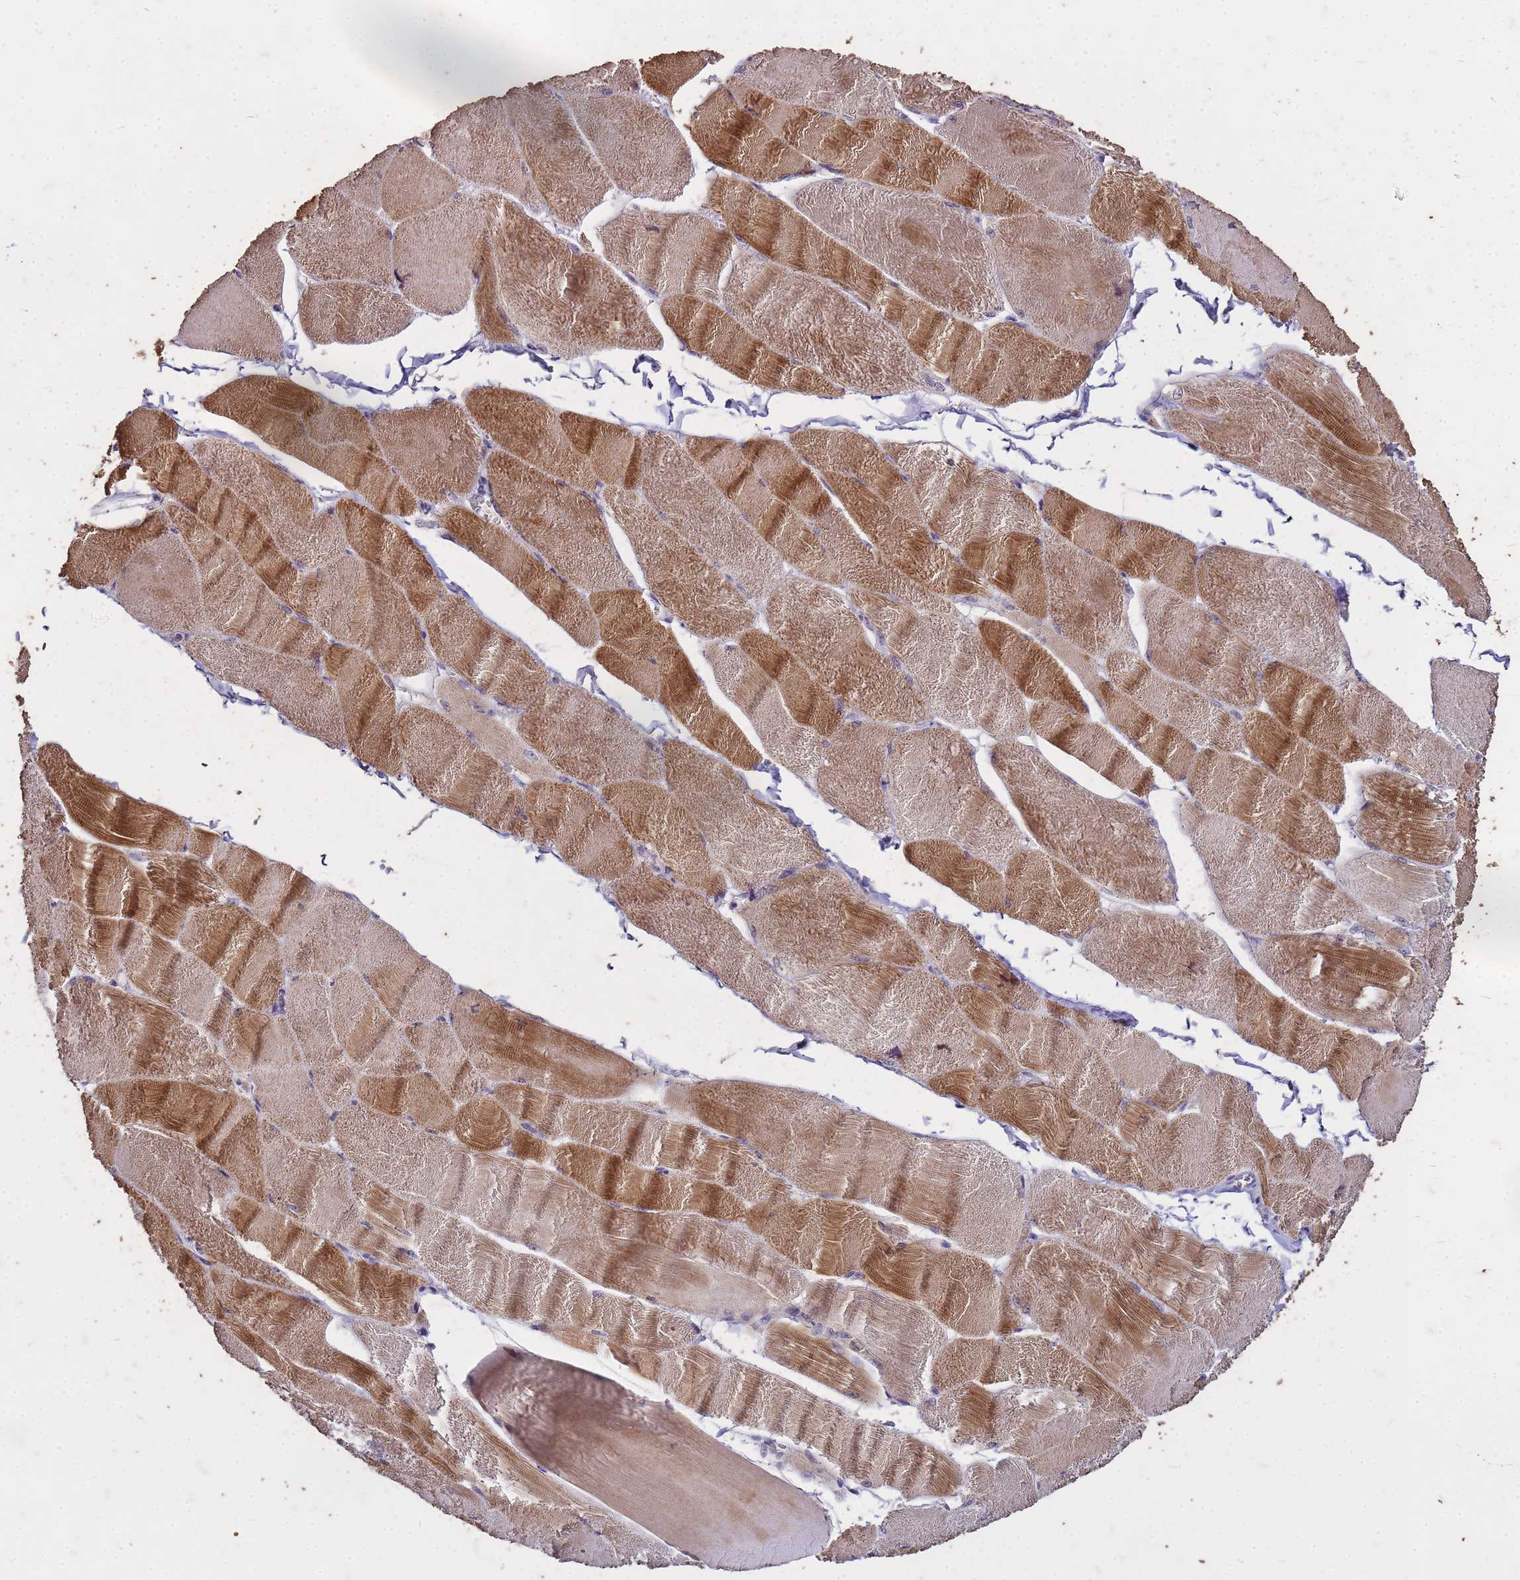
{"staining": {"intensity": "moderate", "quantity": ">75%", "location": "cytoplasmic/membranous,nuclear"}, "tissue": "skeletal muscle", "cell_type": "Myocytes", "image_type": "normal", "snomed": [{"axis": "morphology", "description": "Normal tissue, NOS"}, {"axis": "morphology", "description": "Basal cell carcinoma"}, {"axis": "topography", "description": "Skeletal muscle"}], "caption": "A brown stain labels moderate cytoplasmic/membranous,nuclear staining of a protein in myocytes of benign human skeletal muscle. The staining was performed using DAB (3,3'-diaminobenzidine), with brown indicating positive protein expression. Nuclei are stained blue with hematoxylin.", "gene": "FAM184B", "patient": {"sex": "female", "age": 64}}